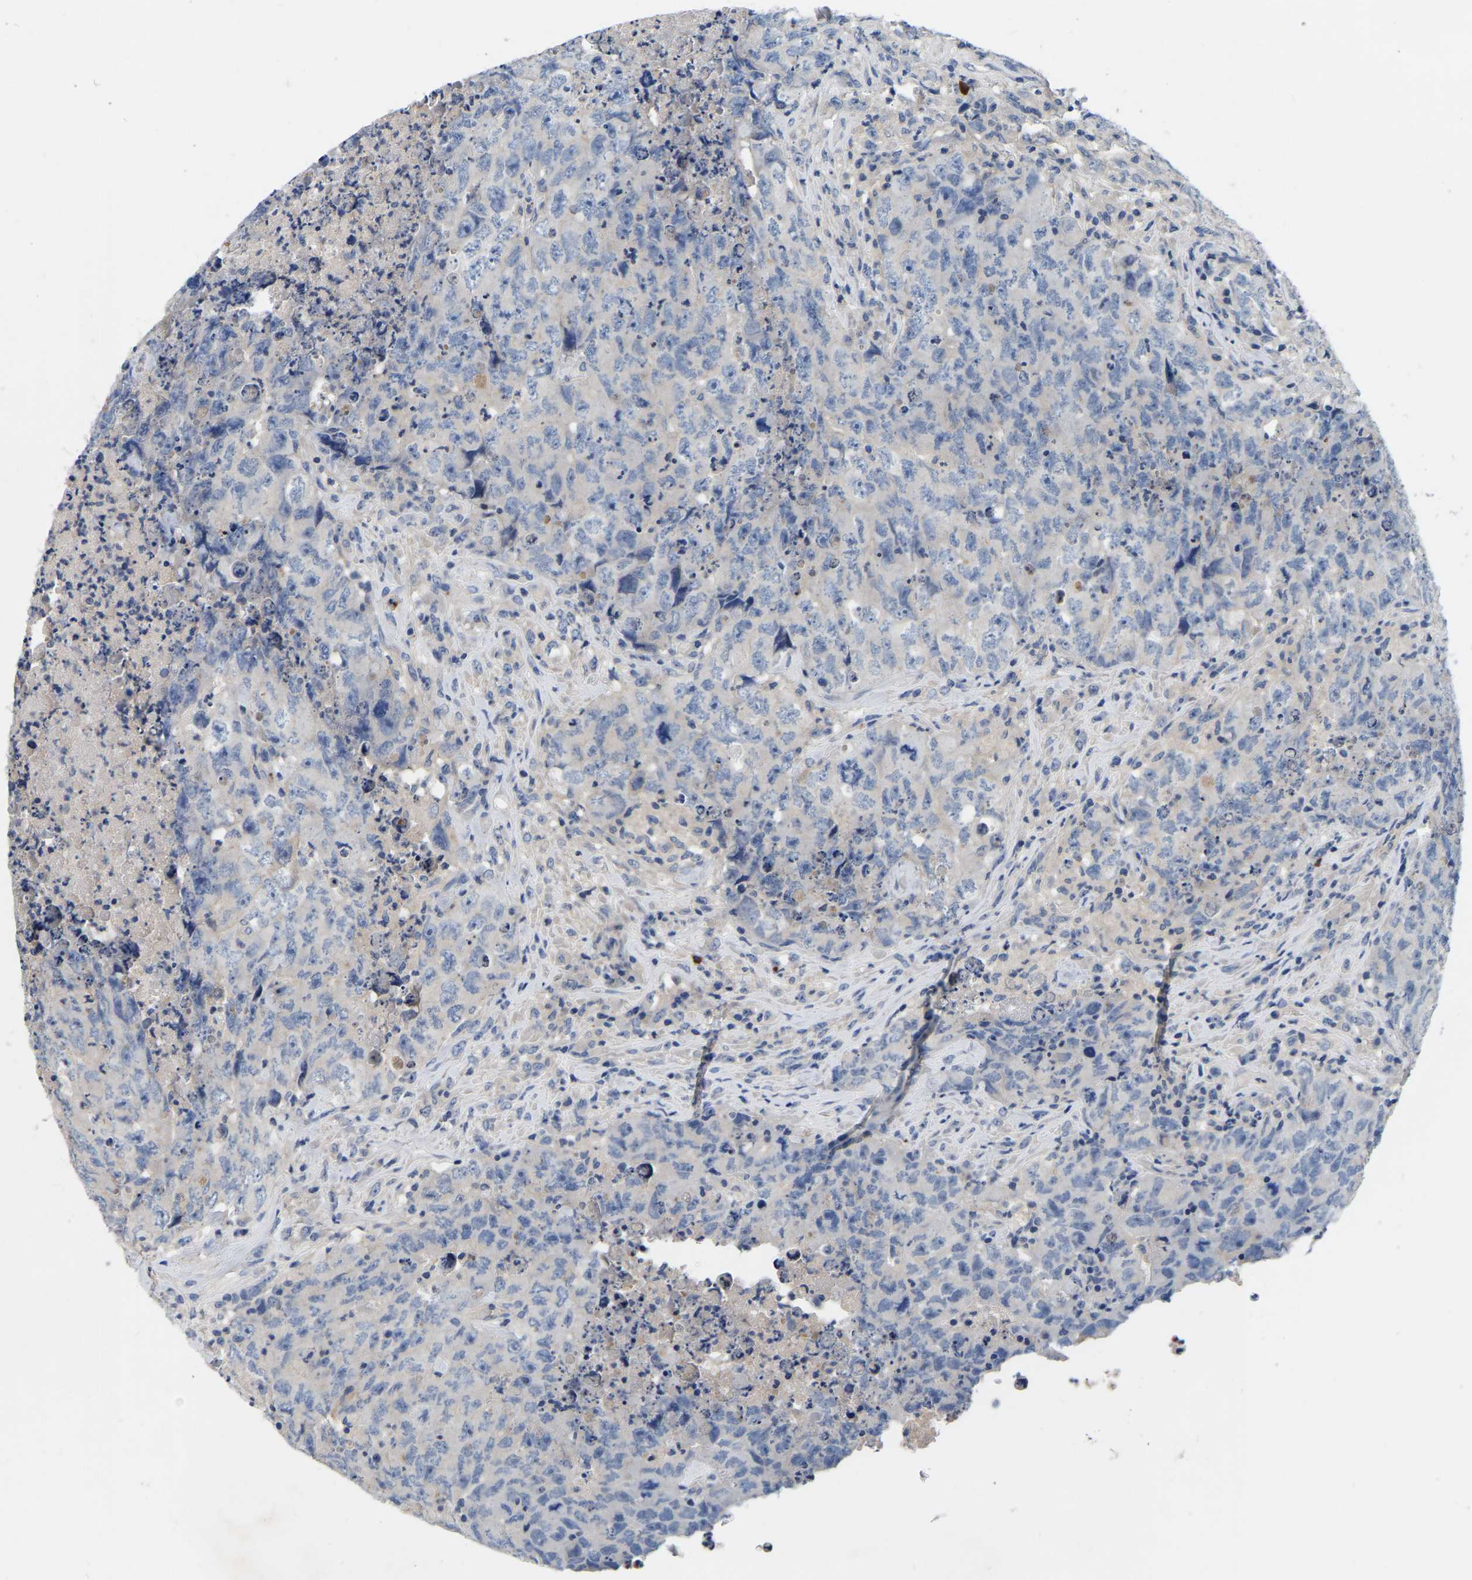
{"staining": {"intensity": "negative", "quantity": "none", "location": "none"}, "tissue": "testis cancer", "cell_type": "Tumor cells", "image_type": "cancer", "snomed": [{"axis": "morphology", "description": "Carcinoma, Embryonal, NOS"}, {"axis": "topography", "description": "Testis"}], "caption": "Protein analysis of embryonal carcinoma (testis) displays no significant expression in tumor cells.", "gene": "RAB27B", "patient": {"sex": "male", "age": 32}}